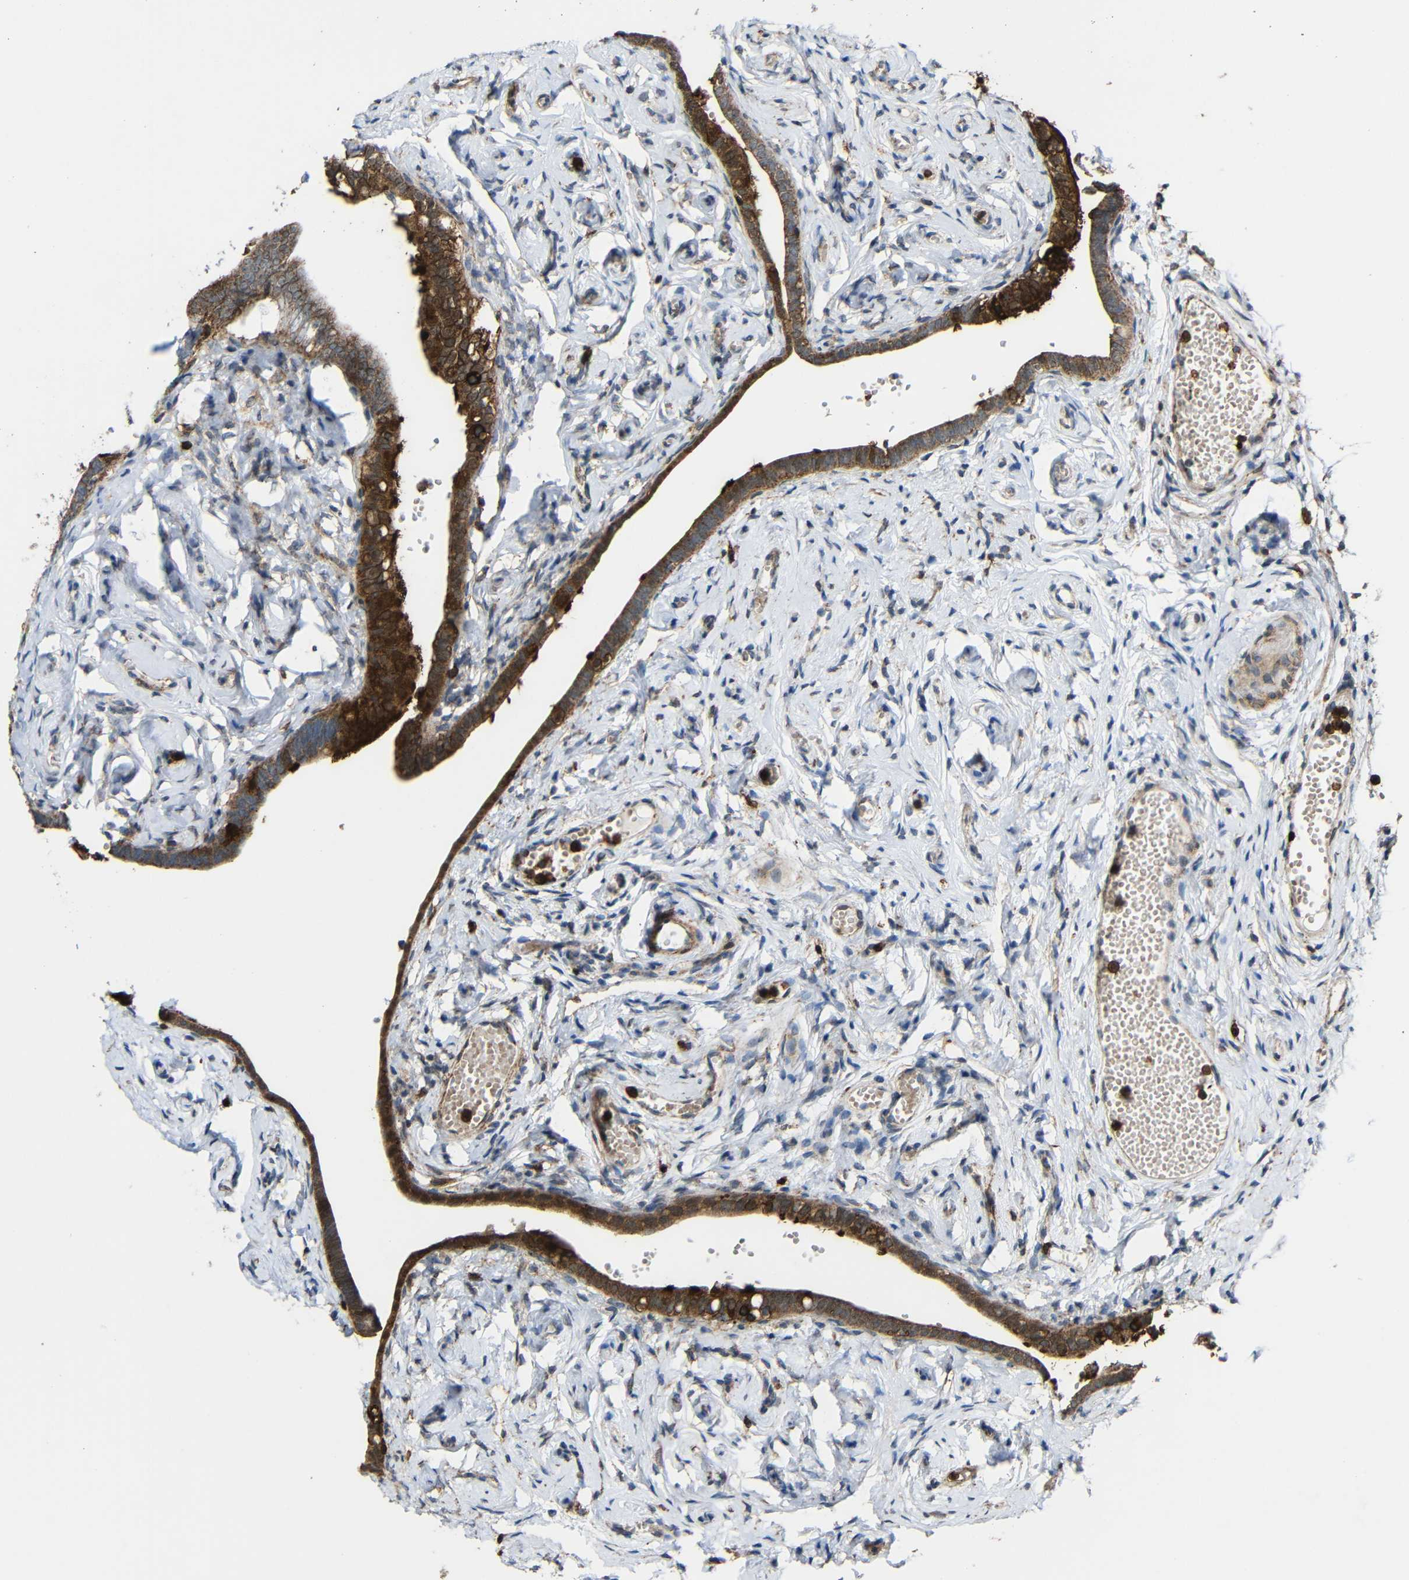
{"staining": {"intensity": "strong", "quantity": ">75%", "location": "cytoplasmic/membranous"}, "tissue": "fallopian tube", "cell_type": "Glandular cells", "image_type": "normal", "snomed": [{"axis": "morphology", "description": "Normal tissue, NOS"}, {"axis": "topography", "description": "Fallopian tube"}], "caption": "This histopathology image displays IHC staining of unremarkable fallopian tube, with high strong cytoplasmic/membranous staining in about >75% of glandular cells.", "gene": "C1GALT1", "patient": {"sex": "female", "age": 71}}